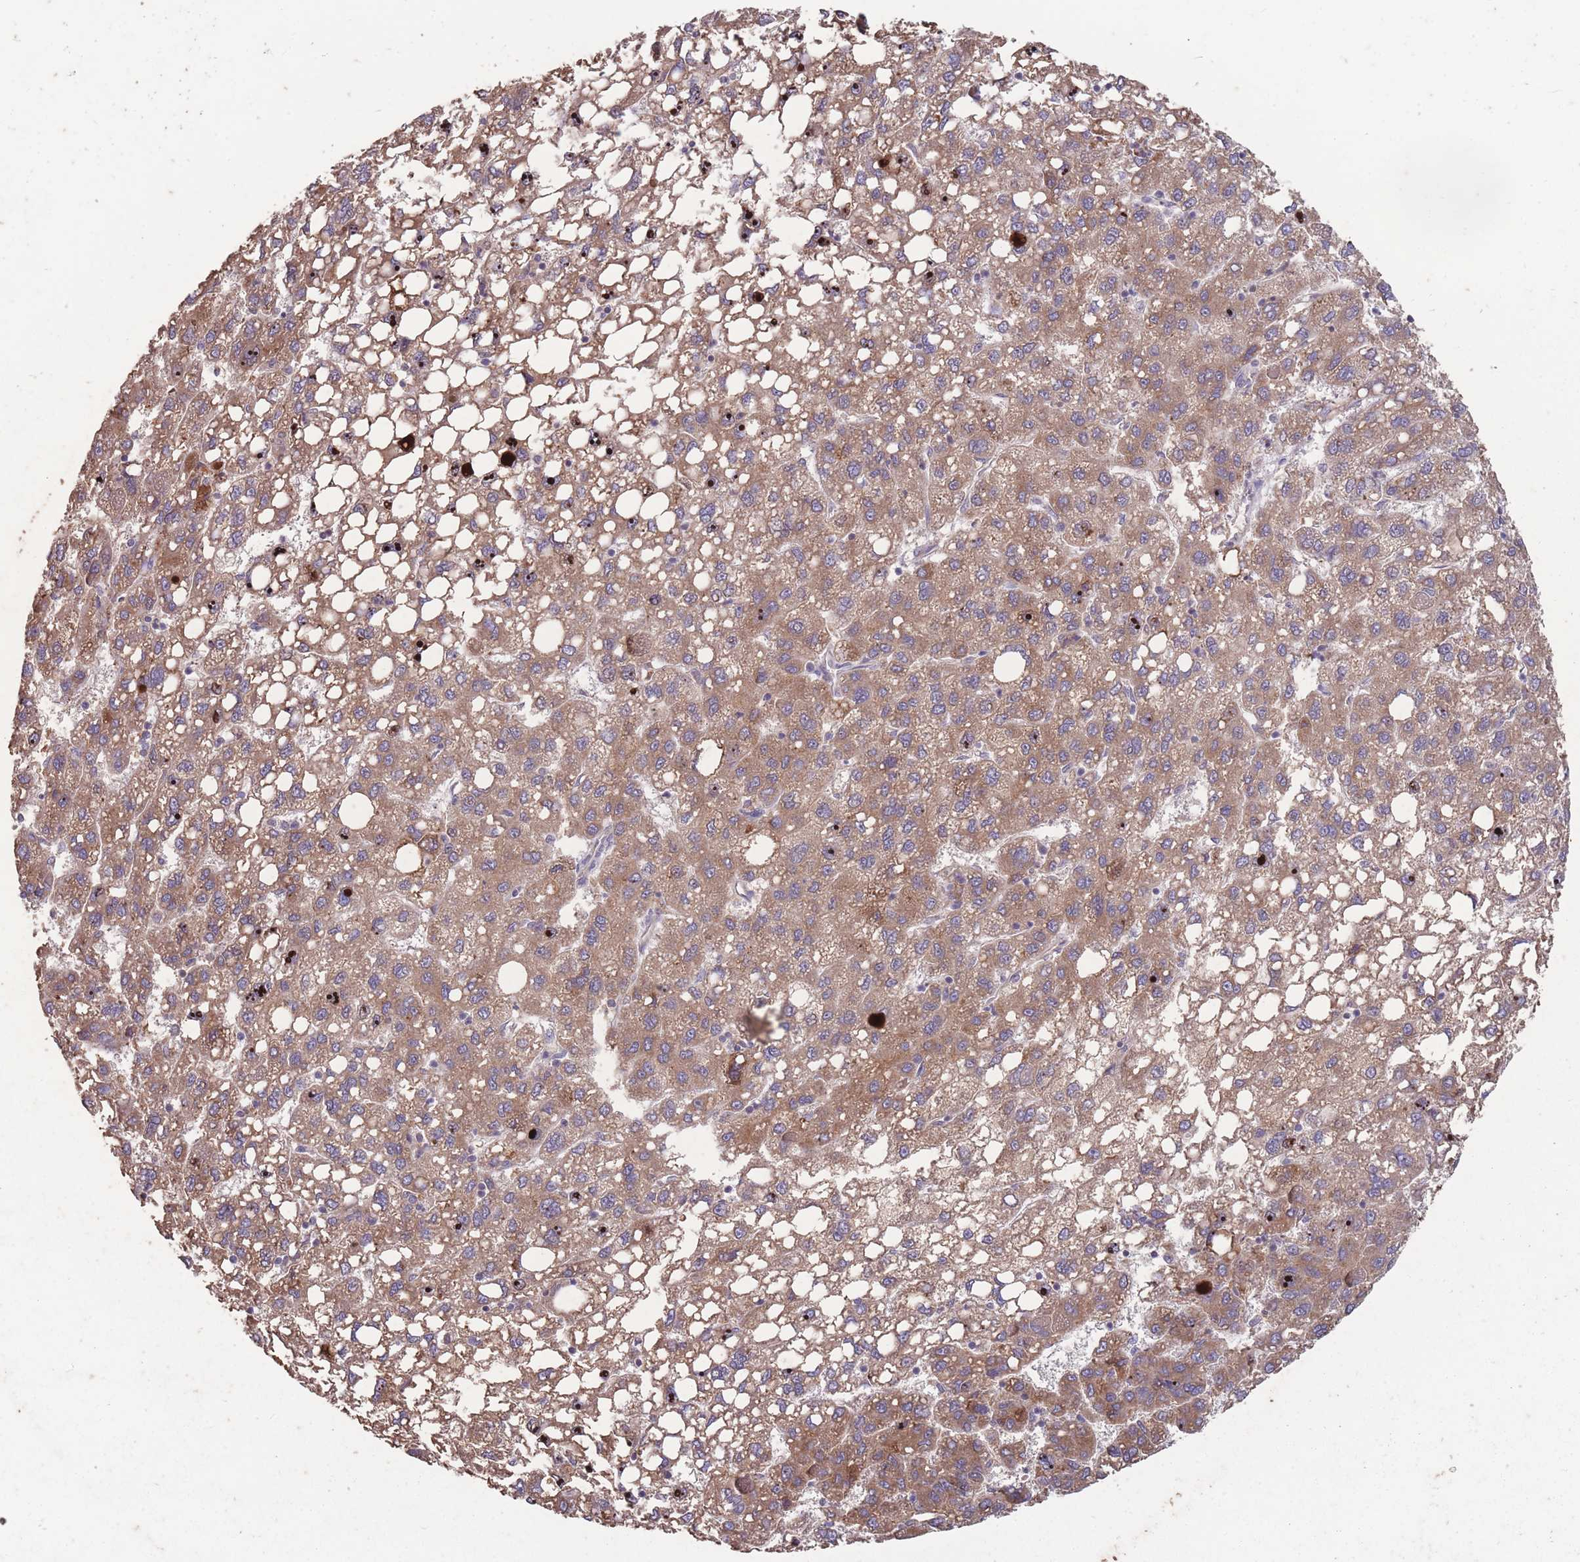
{"staining": {"intensity": "moderate", "quantity": ">75%", "location": "cytoplasmic/membranous"}, "tissue": "liver cancer", "cell_type": "Tumor cells", "image_type": "cancer", "snomed": [{"axis": "morphology", "description": "Carcinoma, Hepatocellular, NOS"}, {"axis": "topography", "description": "Liver"}], "caption": "Protein analysis of liver cancer tissue shows moderate cytoplasmic/membranous expression in about >75% of tumor cells.", "gene": "STIM2", "patient": {"sex": "female", "age": 82}}